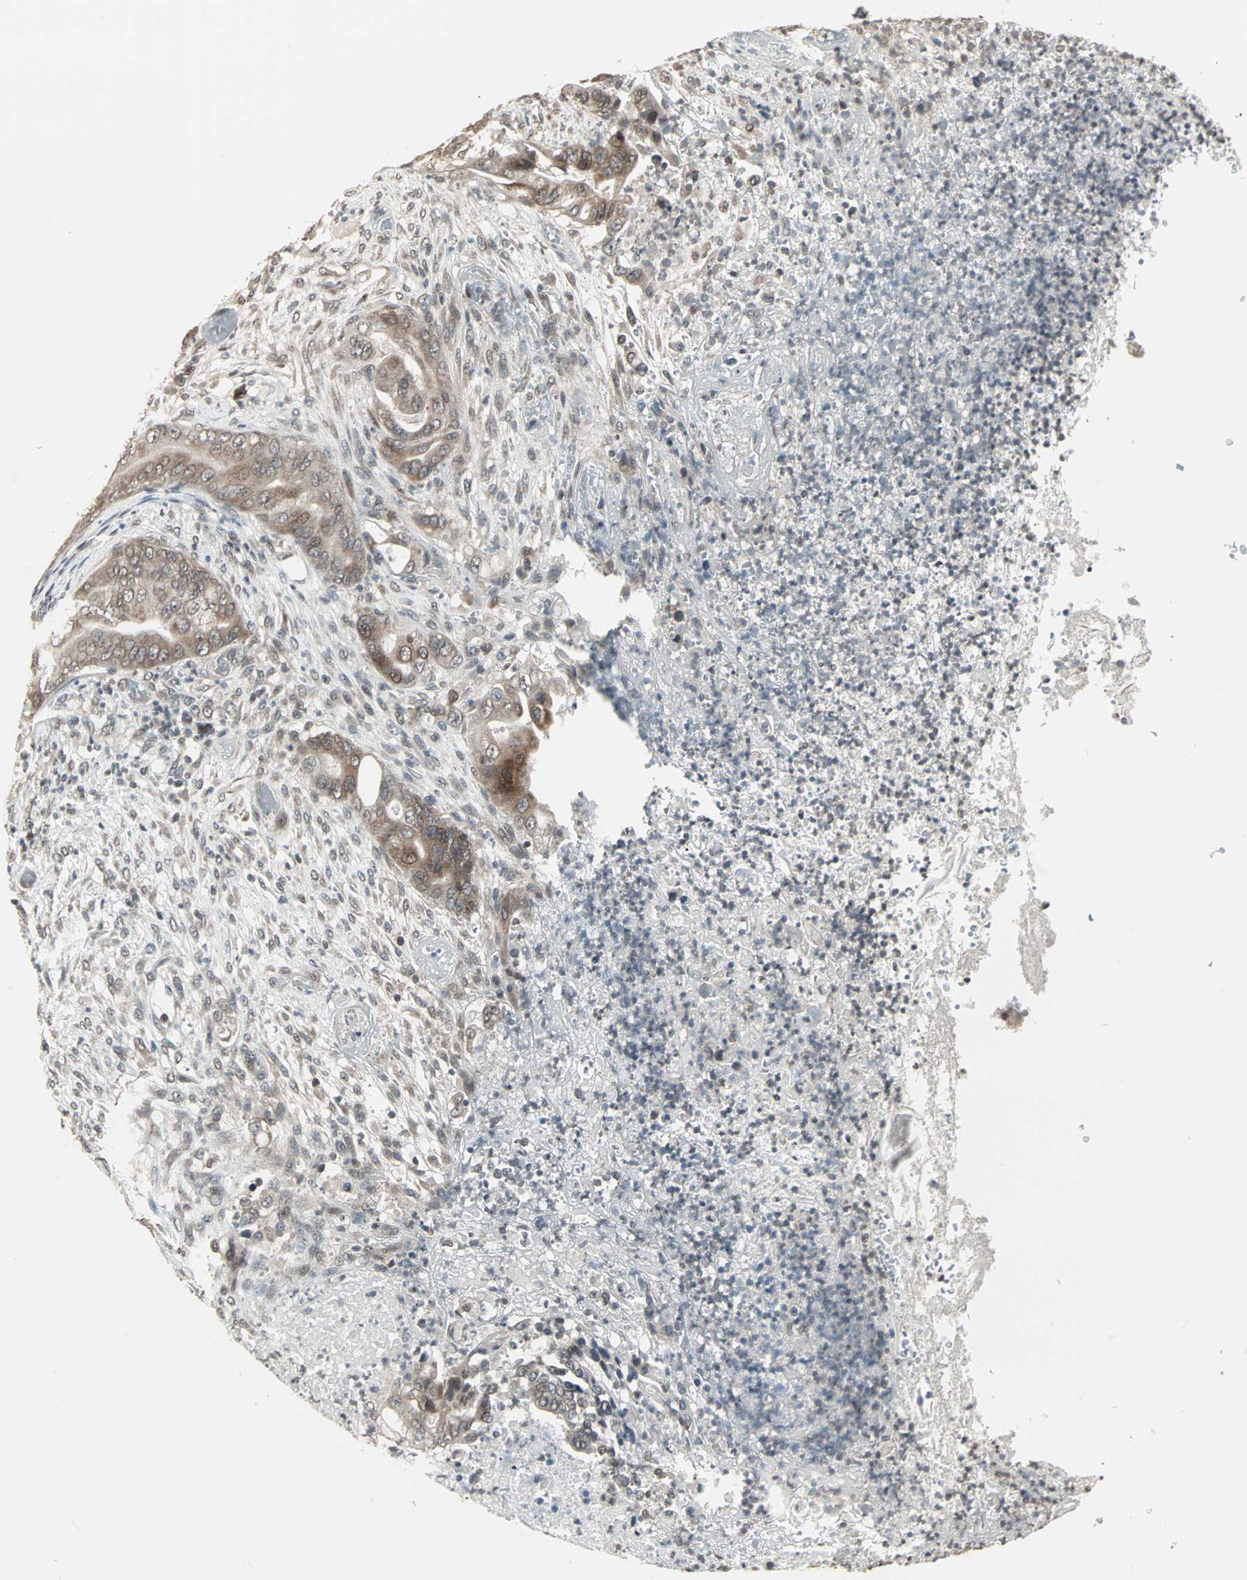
{"staining": {"intensity": "moderate", "quantity": ">75%", "location": "cytoplasmic/membranous"}, "tissue": "stomach cancer", "cell_type": "Tumor cells", "image_type": "cancer", "snomed": [{"axis": "morphology", "description": "Adenocarcinoma, NOS"}, {"axis": "topography", "description": "Stomach"}], "caption": "This photomicrograph reveals immunohistochemistry (IHC) staining of human adenocarcinoma (stomach), with medium moderate cytoplasmic/membranous staining in about >75% of tumor cells.", "gene": "CBLC", "patient": {"sex": "female", "age": 73}}